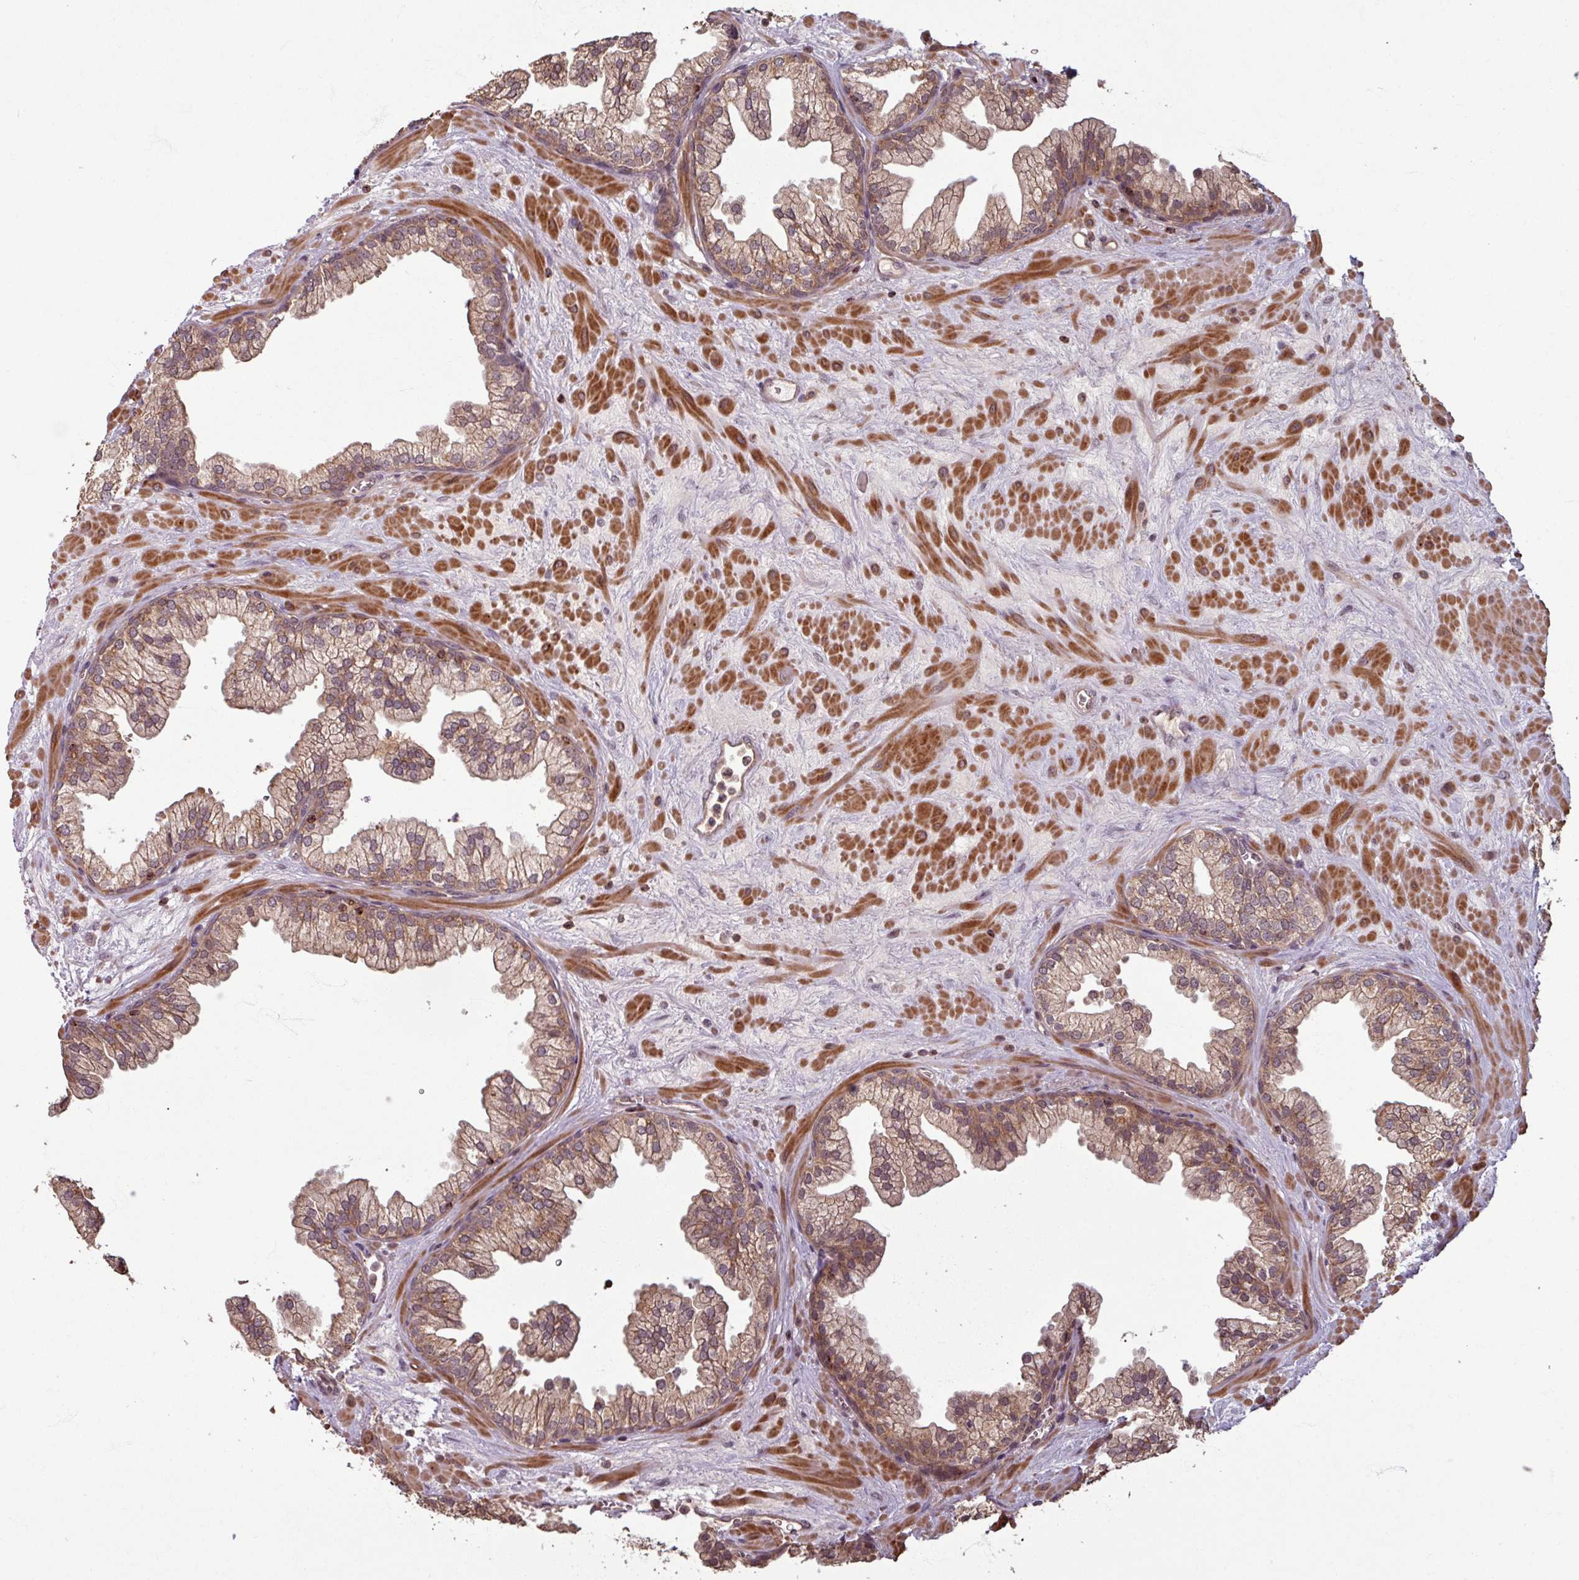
{"staining": {"intensity": "moderate", "quantity": ">75%", "location": "cytoplasmic/membranous"}, "tissue": "prostate", "cell_type": "Glandular cells", "image_type": "normal", "snomed": [{"axis": "morphology", "description": "Normal tissue, NOS"}, {"axis": "topography", "description": "Prostate"}, {"axis": "topography", "description": "Peripheral nerve tissue"}], "caption": "A brown stain labels moderate cytoplasmic/membranous expression of a protein in glandular cells of unremarkable human prostate. The staining is performed using DAB (3,3'-diaminobenzidine) brown chromogen to label protein expression. The nuclei are counter-stained blue using hematoxylin.", "gene": "OR6B1", "patient": {"sex": "male", "age": 61}}